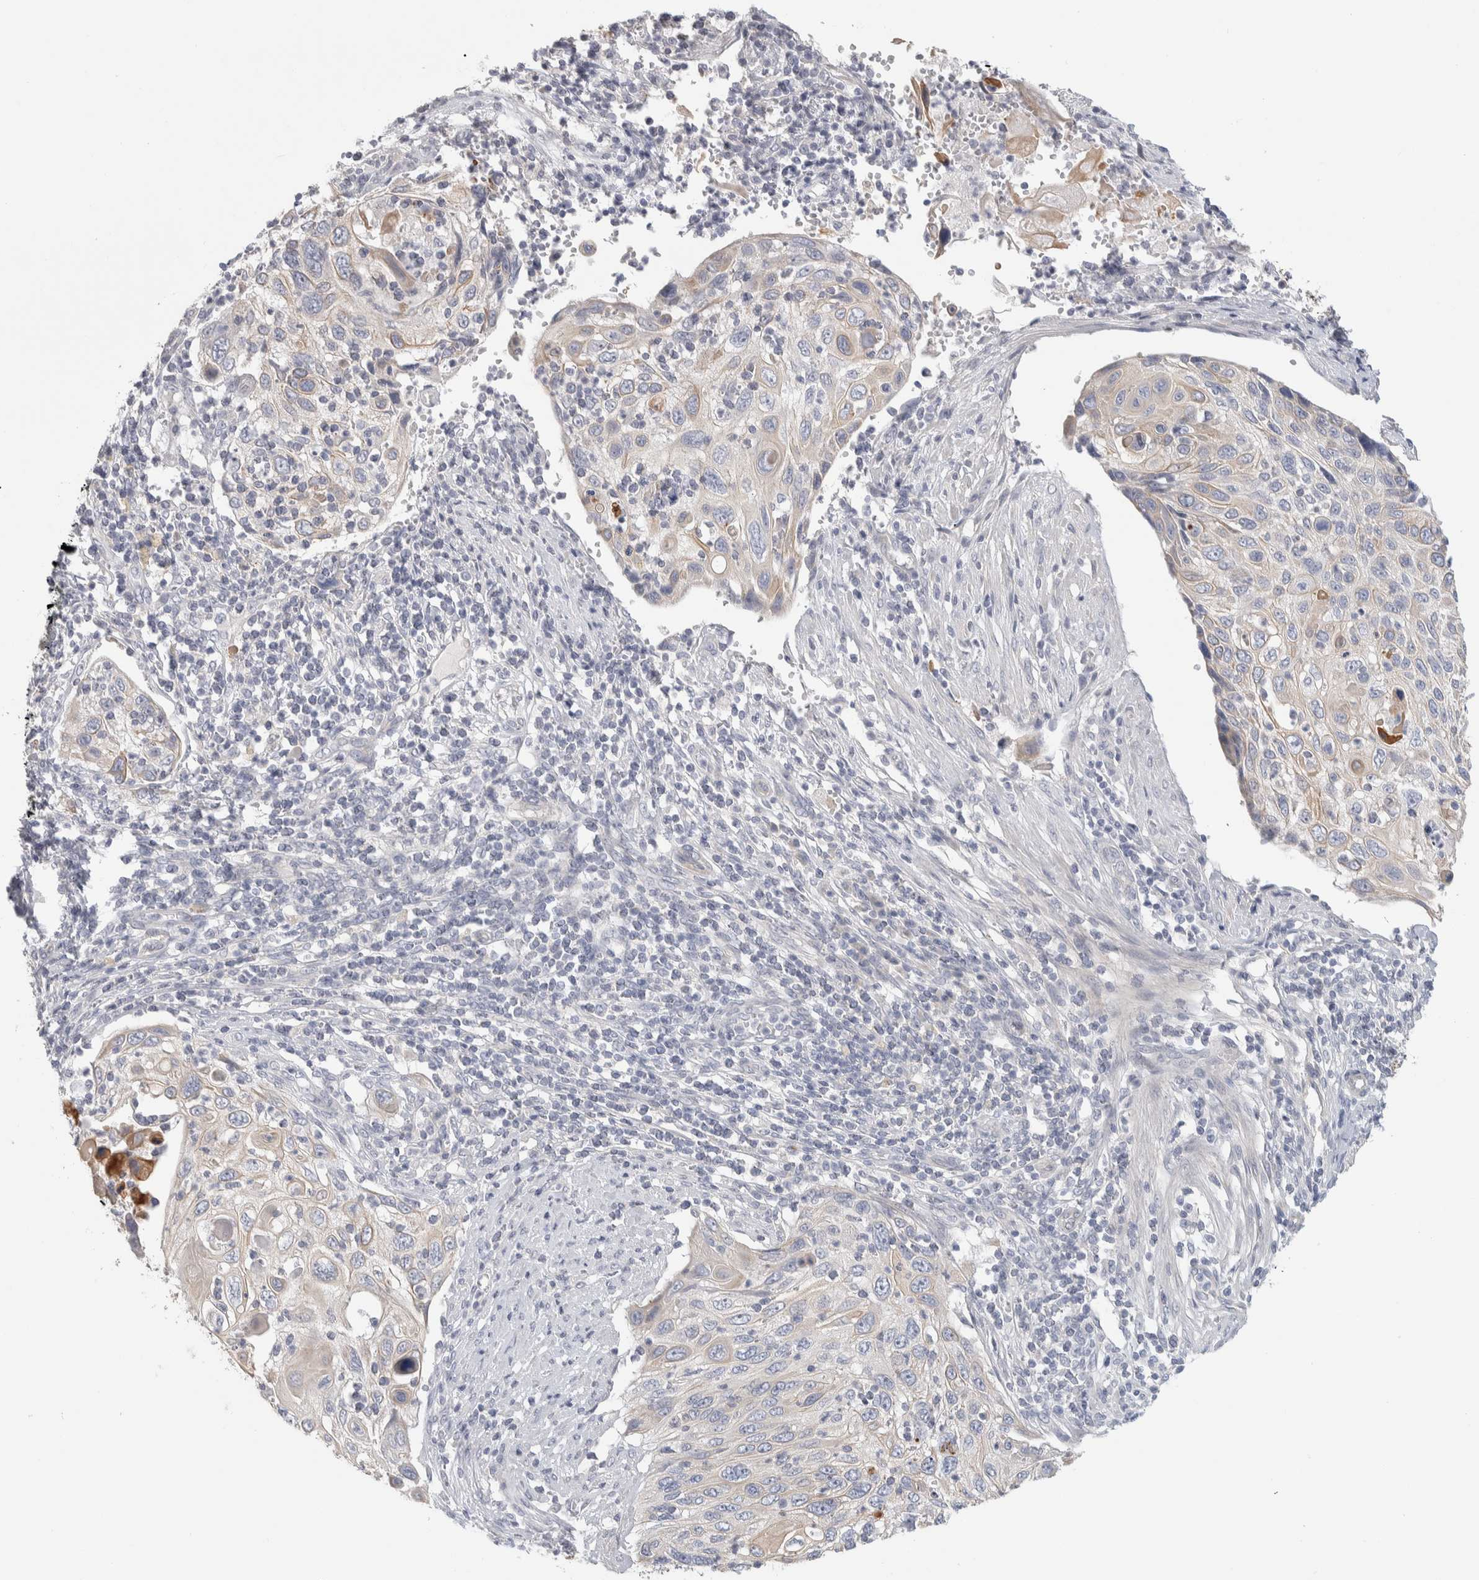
{"staining": {"intensity": "negative", "quantity": "none", "location": "none"}, "tissue": "cervical cancer", "cell_type": "Tumor cells", "image_type": "cancer", "snomed": [{"axis": "morphology", "description": "Squamous cell carcinoma, NOS"}, {"axis": "topography", "description": "Cervix"}], "caption": "The immunohistochemistry (IHC) micrograph has no significant expression in tumor cells of cervical cancer tissue.", "gene": "DCXR", "patient": {"sex": "female", "age": 70}}